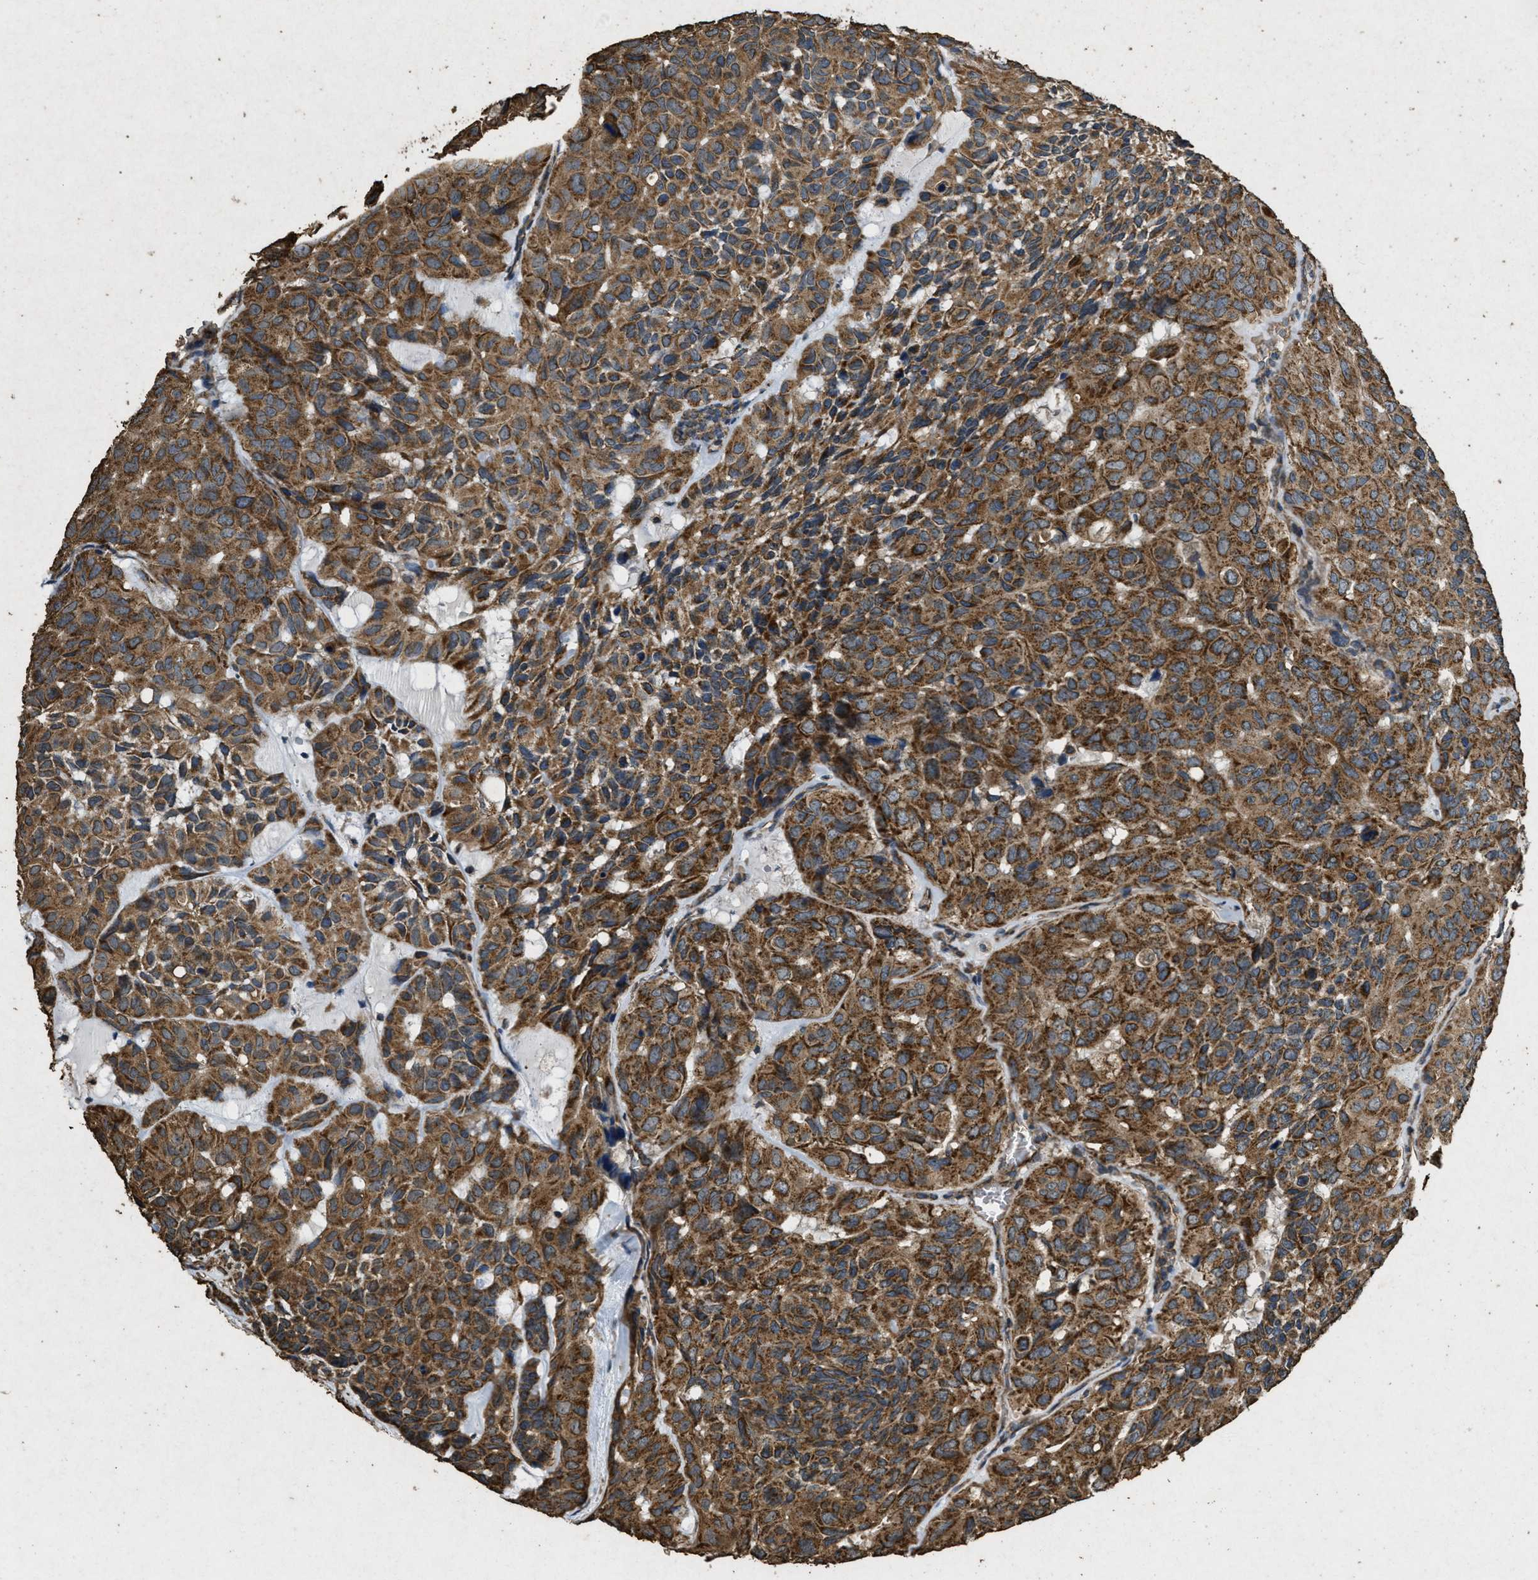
{"staining": {"intensity": "strong", "quantity": ">75%", "location": "cytoplasmic/membranous"}, "tissue": "head and neck cancer", "cell_type": "Tumor cells", "image_type": "cancer", "snomed": [{"axis": "morphology", "description": "Adenocarcinoma, NOS"}, {"axis": "topography", "description": "Salivary gland, NOS"}, {"axis": "topography", "description": "Head-Neck"}], "caption": "A micrograph of human head and neck cancer stained for a protein shows strong cytoplasmic/membranous brown staining in tumor cells.", "gene": "CYRIA", "patient": {"sex": "female", "age": 76}}